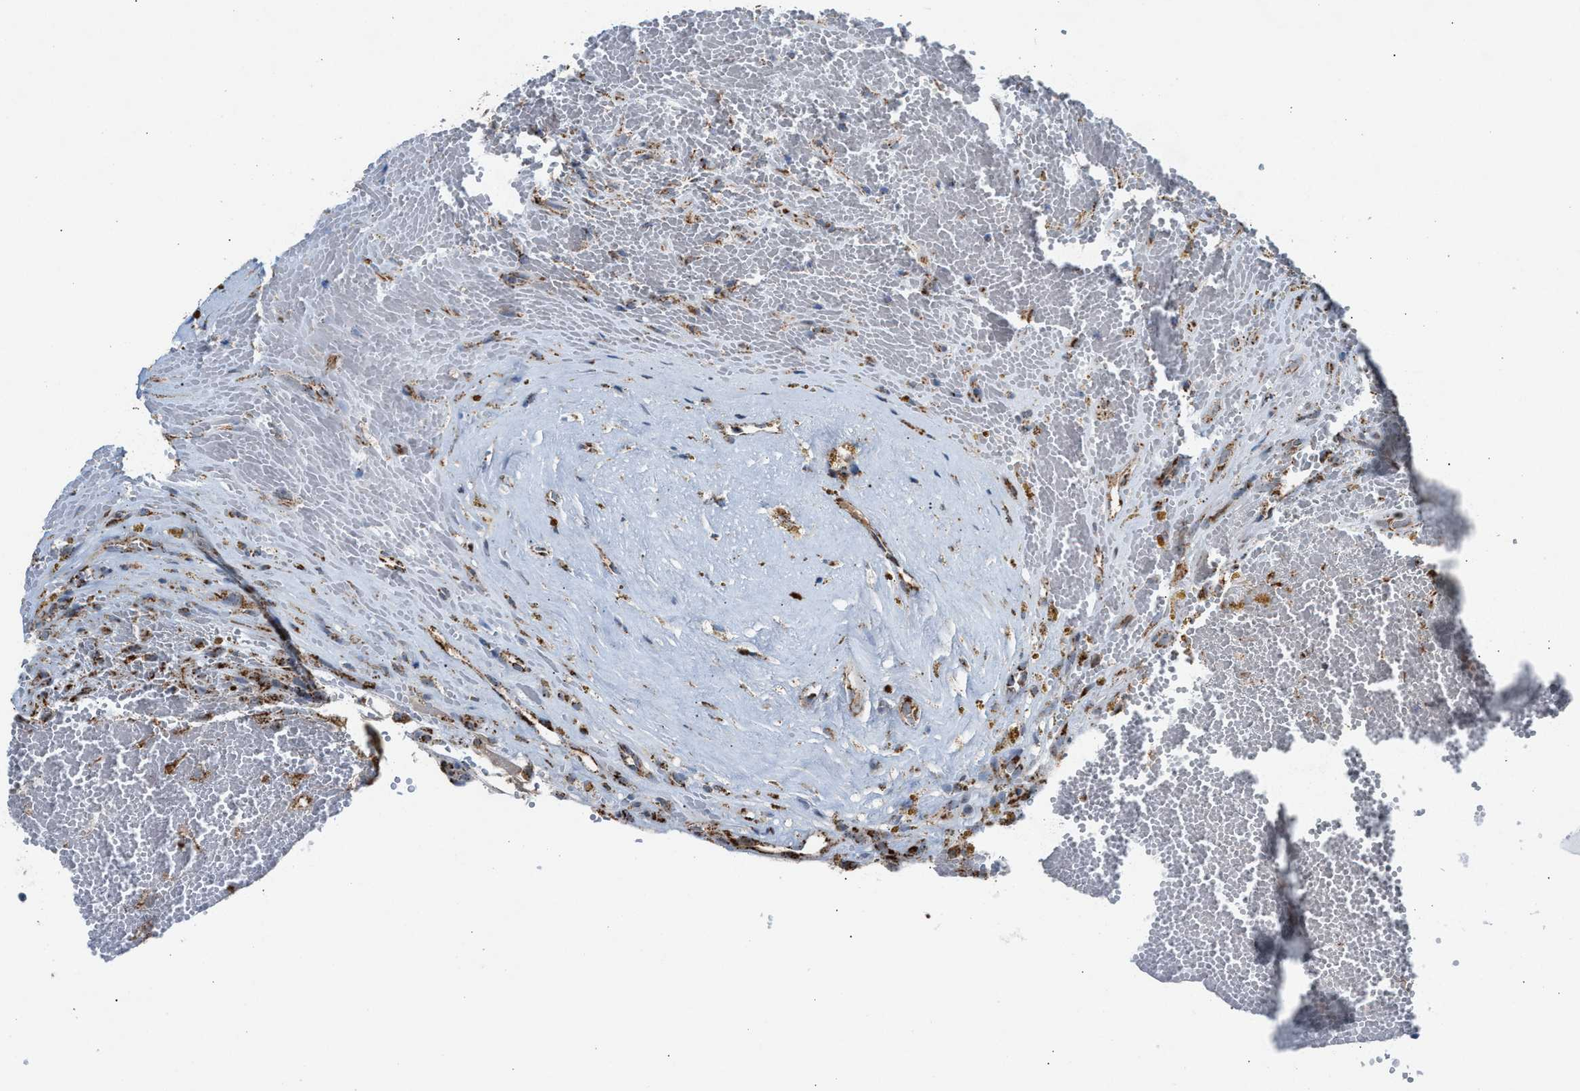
{"staining": {"intensity": "moderate", "quantity": ">75%", "location": "cytoplasmic/membranous"}, "tissue": "renal cancer", "cell_type": "Tumor cells", "image_type": "cancer", "snomed": [{"axis": "morphology", "description": "Adenocarcinoma, NOS"}, {"axis": "topography", "description": "Kidney"}], "caption": "IHC histopathology image of human renal cancer stained for a protein (brown), which exhibits medium levels of moderate cytoplasmic/membranous expression in approximately >75% of tumor cells.", "gene": "PMPCA", "patient": {"sex": "female", "age": 57}}